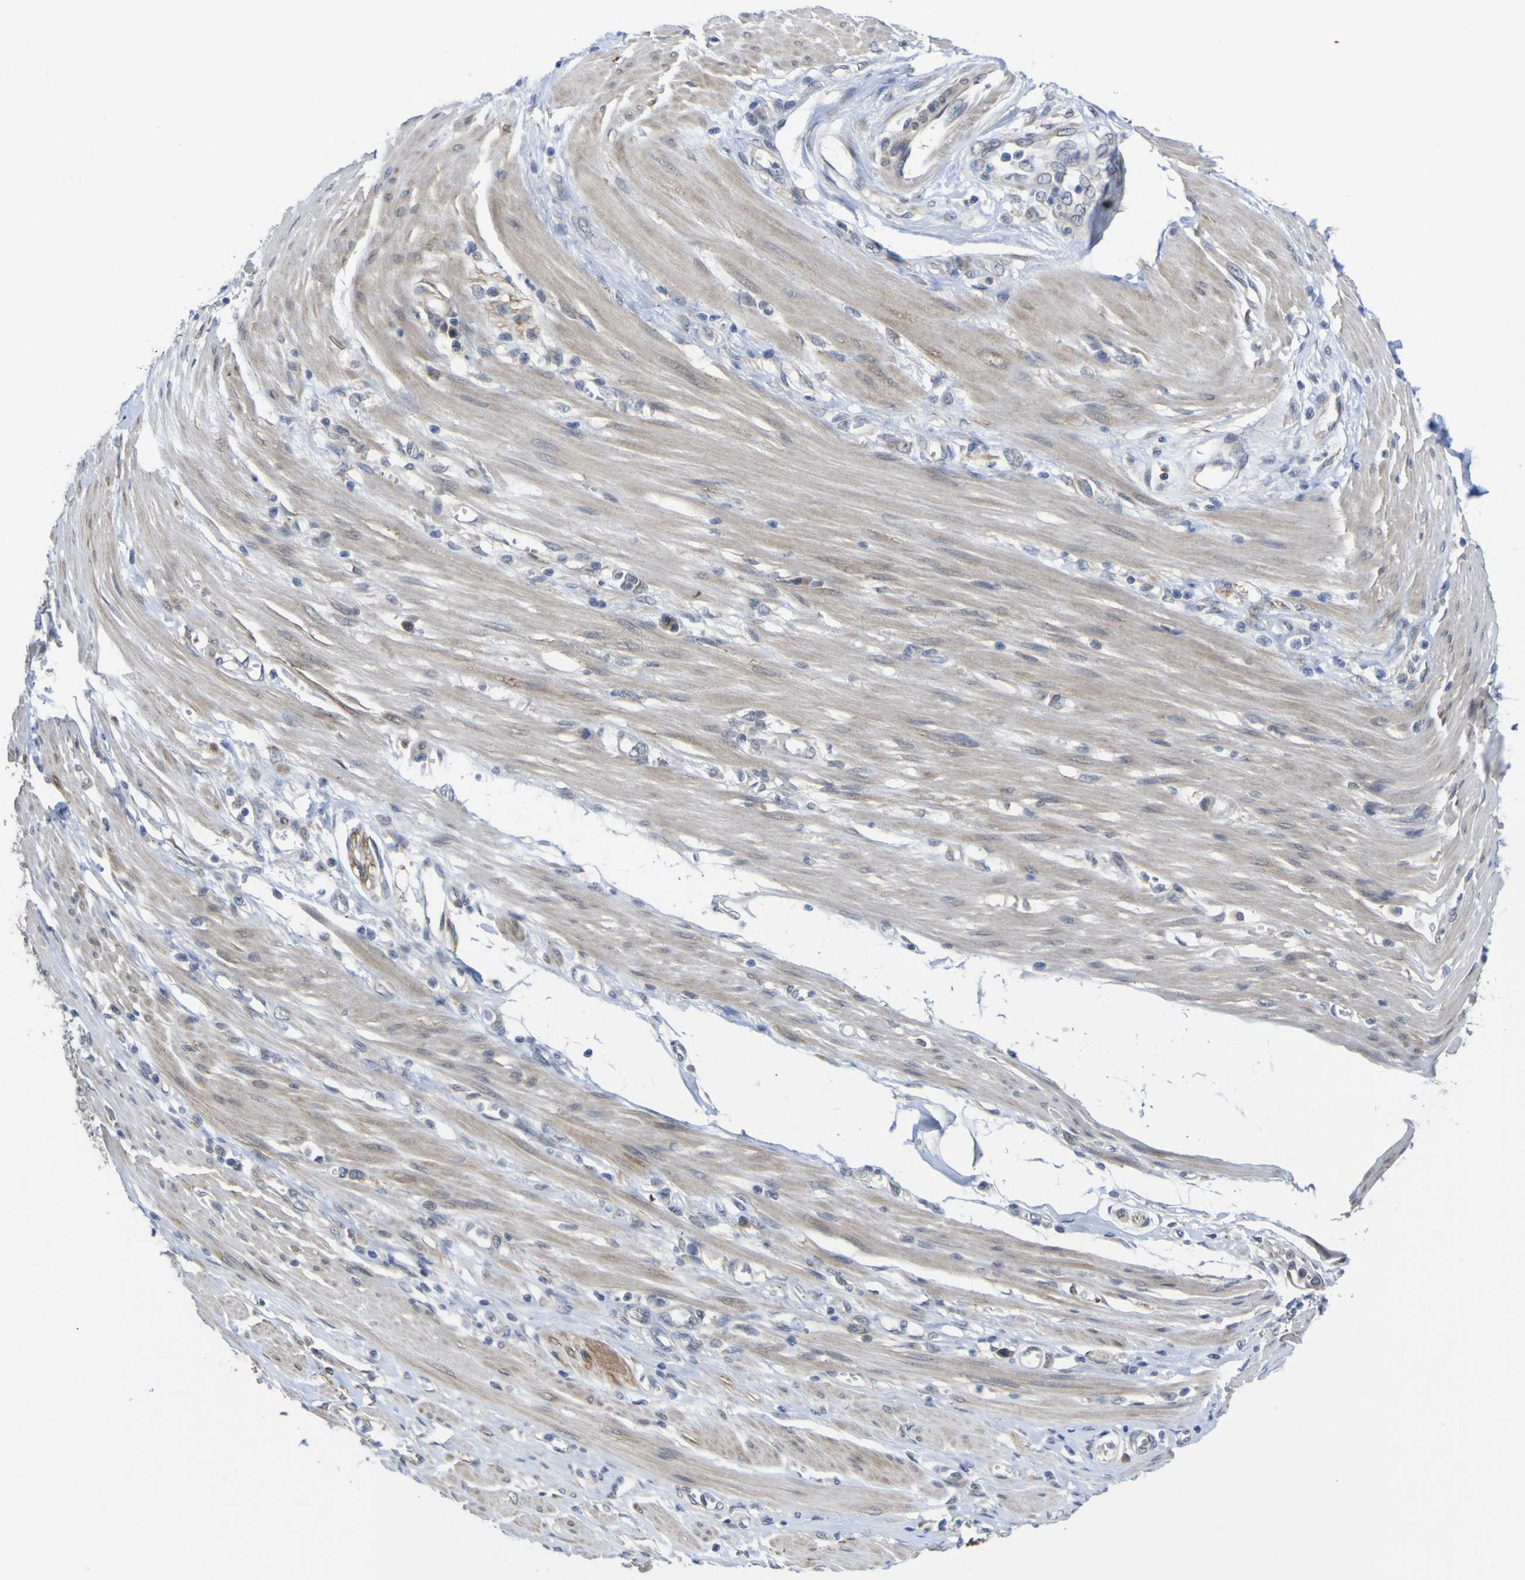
{"staining": {"intensity": "weak", "quantity": "25%-75%", "location": "cytoplasmic/membranous"}, "tissue": "pancreatic cancer", "cell_type": "Tumor cells", "image_type": "cancer", "snomed": [{"axis": "morphology", "description": "Adenocarcinoma, NOS"}, {"axis": "topography", "description": "Pancreas"}], "caption": "The photomicrograph reveals immunohistochemical staining of pancreatic cancer (adenocarcinoma). There is weak cytoplasmic/membranous expression is identified in about 25%-75% of tumor cells.", "gene": "TNFRSF11A", "patient": {"sex": "female", "age": 75}}